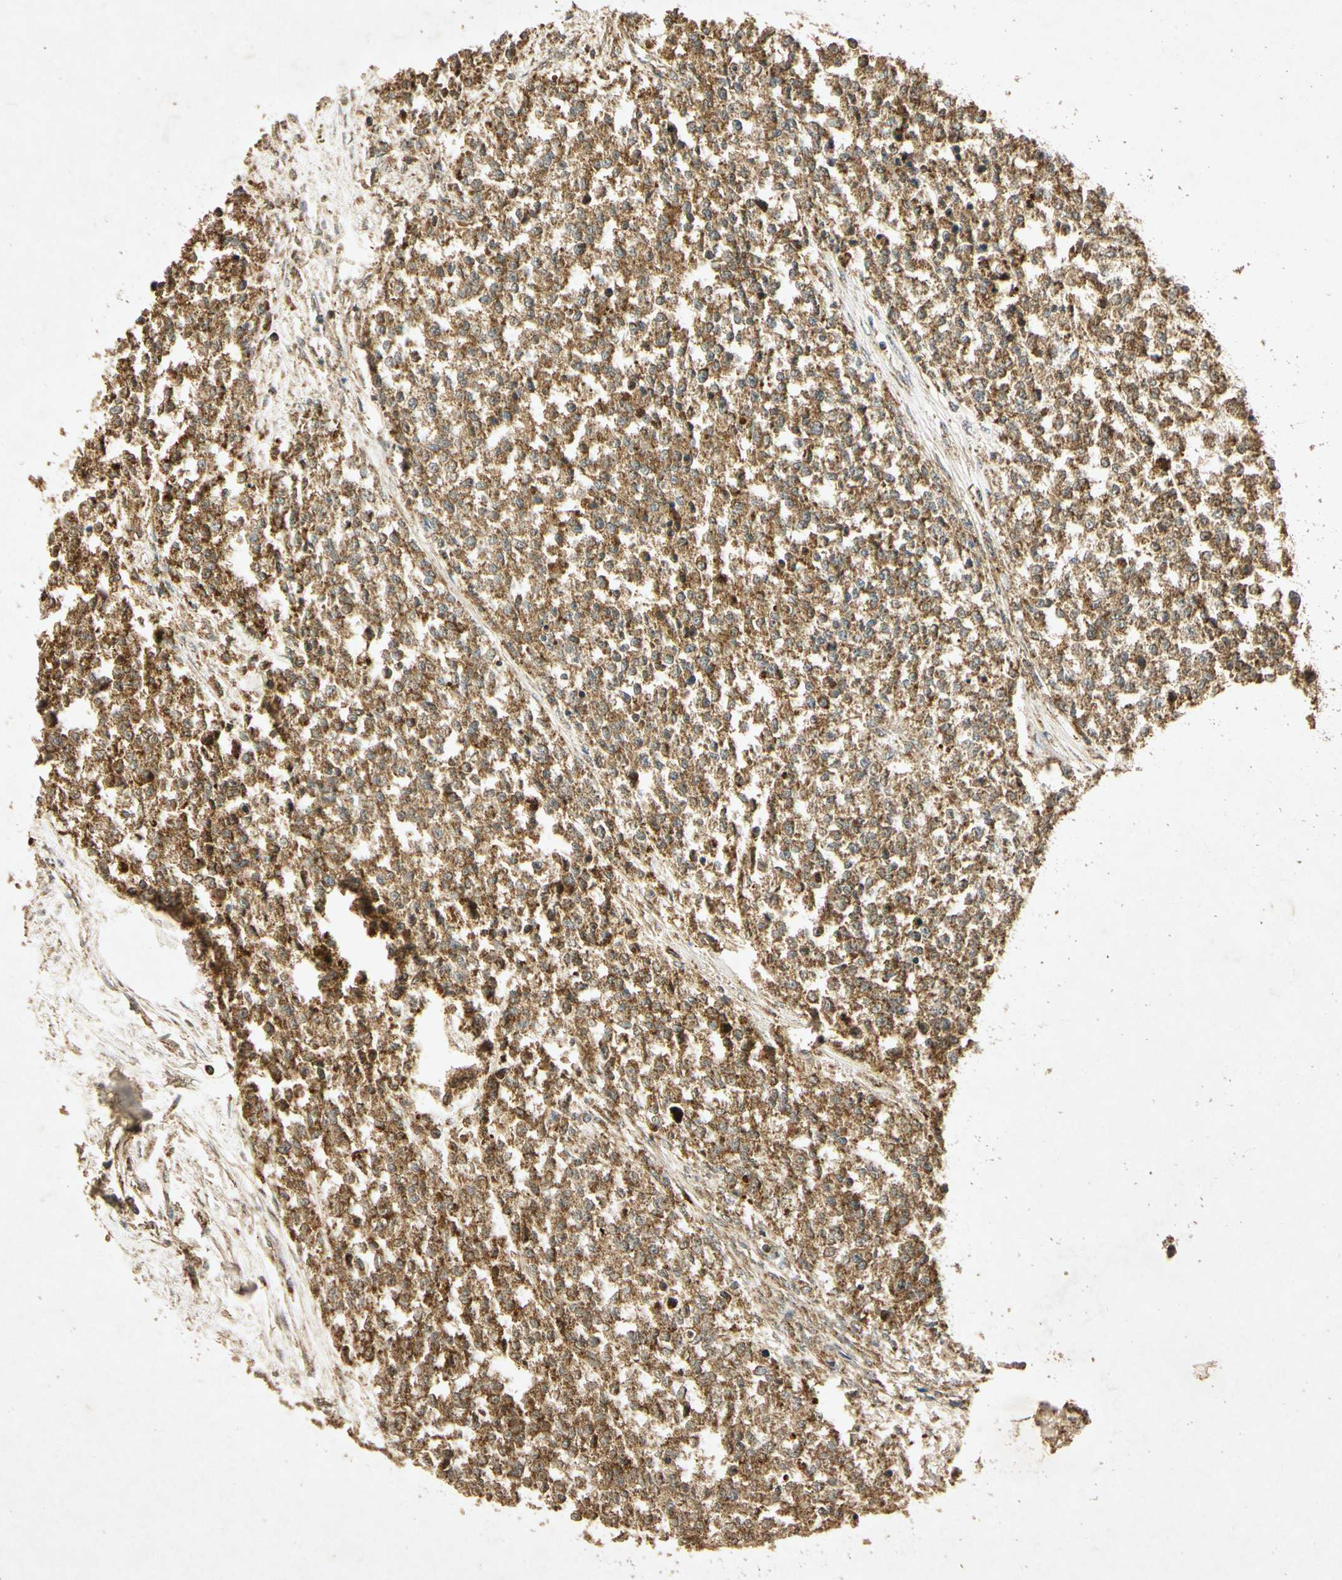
{"staining": {"intensity": "moderate", "quantity": ">75%", "location": "cytoplasmic/membranous"}, "tissue": "testis cancer", "cell_type": "Tumor cells", "image_type": "cancer", "snomed": [{"axis": "morphology", "description": "Seminoma, NOS"}, {"axis": "topography", "description": "Testis"}], "caption": "This is an image of IHC staining of testis cancer (seminoma), which shows moderate expression in the cytoplasmic/membranous of tumor cells.", "gene": "PRDX3", "patient": {"sex": "male", "age": 59}}